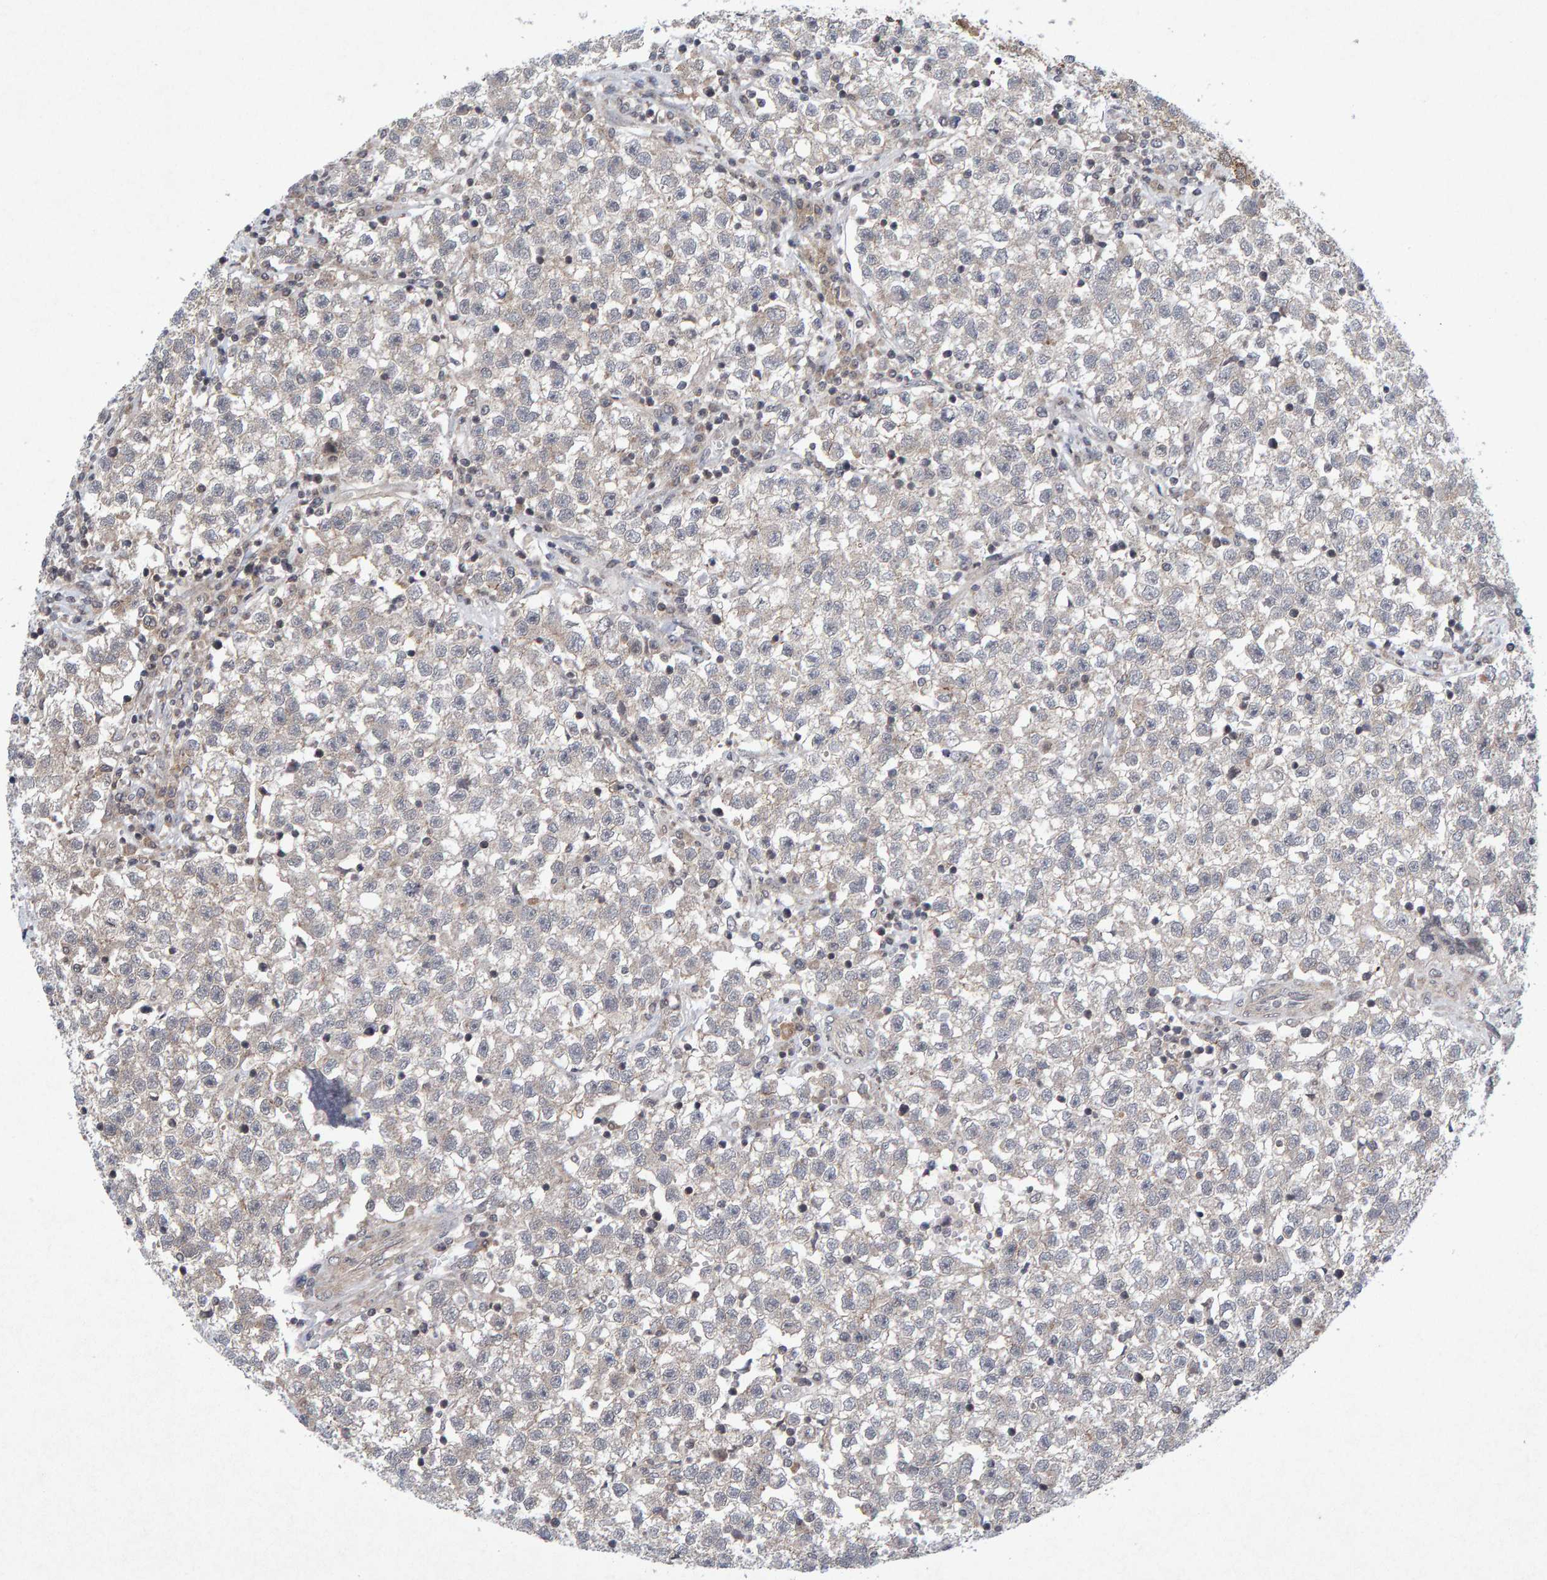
{"staining": {"intensity": "negative", "quantity": "none", "location": "none"}, "tissue": "testis cancer", "cell_type": "Tumor cells", "image_type": "cancer", "snomed": [{"axis": "morphology", "description": "Seminoma, NOS"}, {"axis": "topography", "description": "Testis"}], "caption": "Tumor cells show no significant expression in seminoma (testis). The staining is performed using DAB (3,3'-diaminobenzidine) brown chromogen with nuclei counter-stained in using hematoxylin.", "gene": "CDH2", "patient": {"sex": "male", "age": 22}}